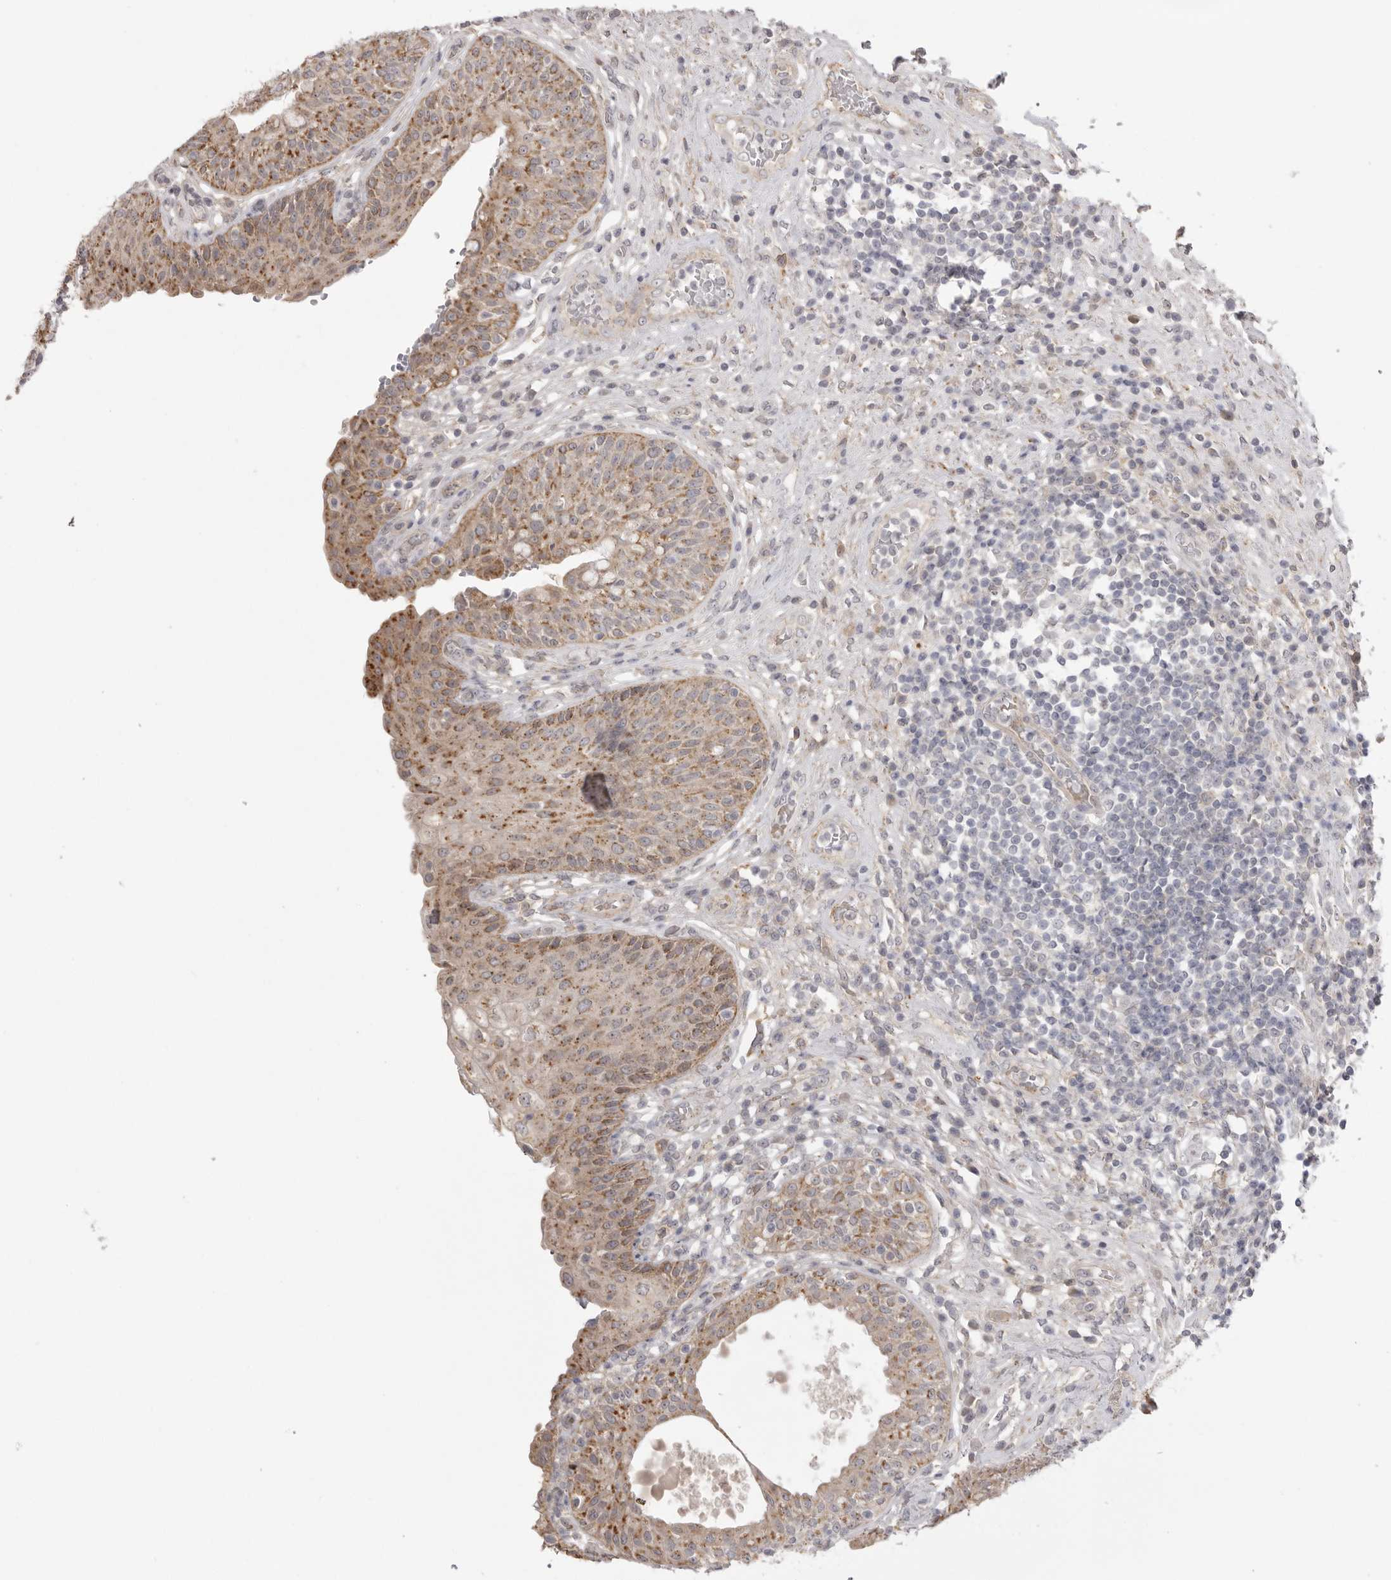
{"staining": {"intensity": "moderate", "quantity": ">75%", "location": "cytoplasmic/membranous"}, "tissue": "urinary bladder", "cell_type": "Urothelial cells", "image_type": "normal", "snomed": [{"axis": "morphology", "description": "Normal tissue, NOS"}, {"axis": "topography", "description": "Urinary bladder"}], "caption": "DAB immunohistochemical staining of benign human urinary bladder reveals moderate cytoplasmic/membranous protein expression in approximately >75% of urothelial cells.", "gene": "TLR3", "patient": {"sex": "female", "age": 62}}